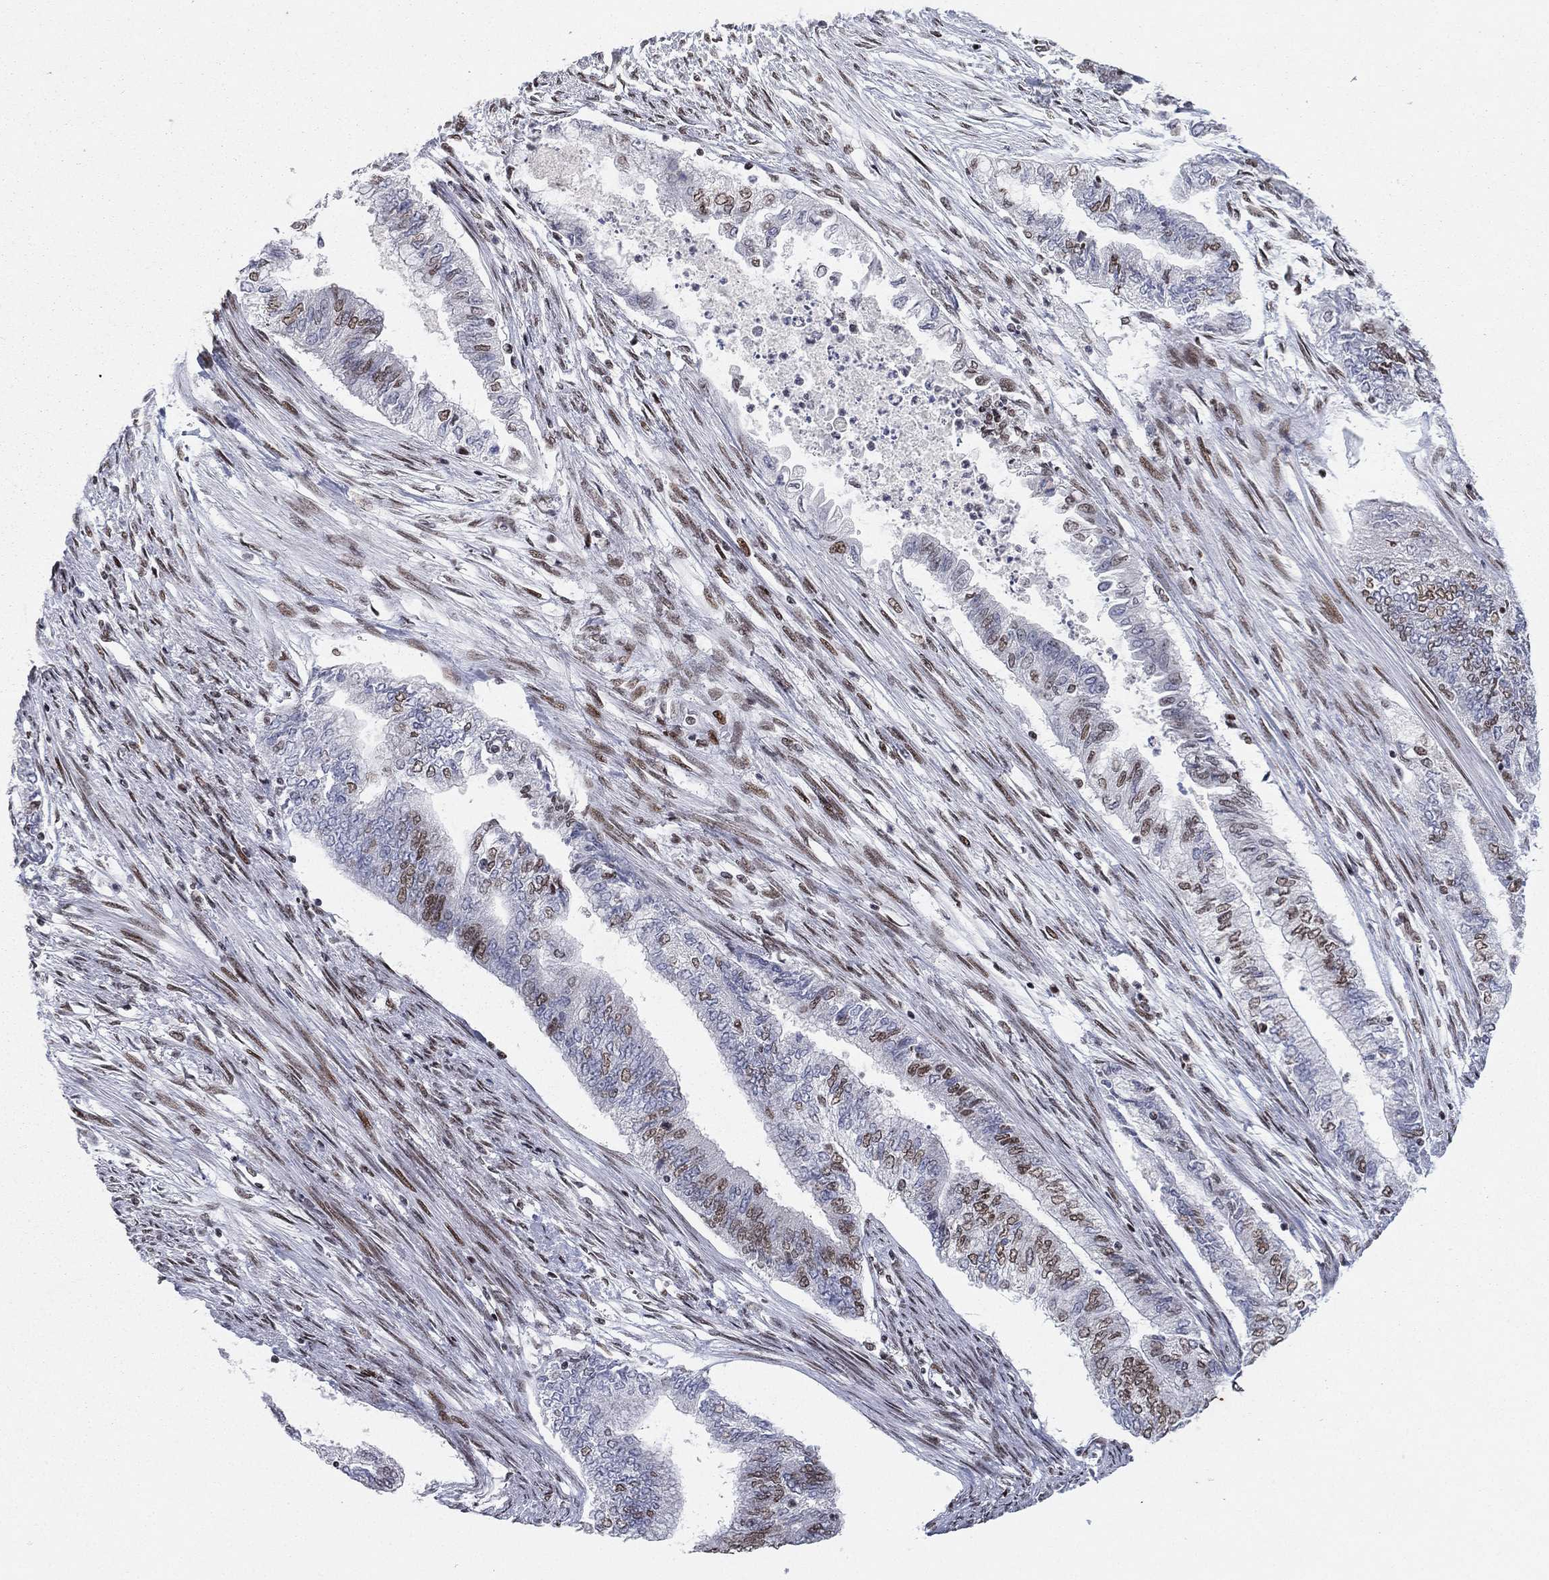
{"staining": {"intensity": "moderate", "quantity": "25%-75%", "location": "nuclear"}, "tissue": "endometrial cancer", "cell_type": "Tumor cells", "image_type": "cancer", "snomed": [{"axis": "morphology", "description": "Adenocarcinoma, NOS"}, {"axis": "topography", "description": "Endometrium"}], "caption": "IHC image of human adenocarcinoma (endometrial) stained for a protein (brown), which exhibits medium levels of moderate nuclear staining in about 25%-75% of tumor cells.", "gene": "RTF1", "patient": {"sex": "female", "age": 65}}